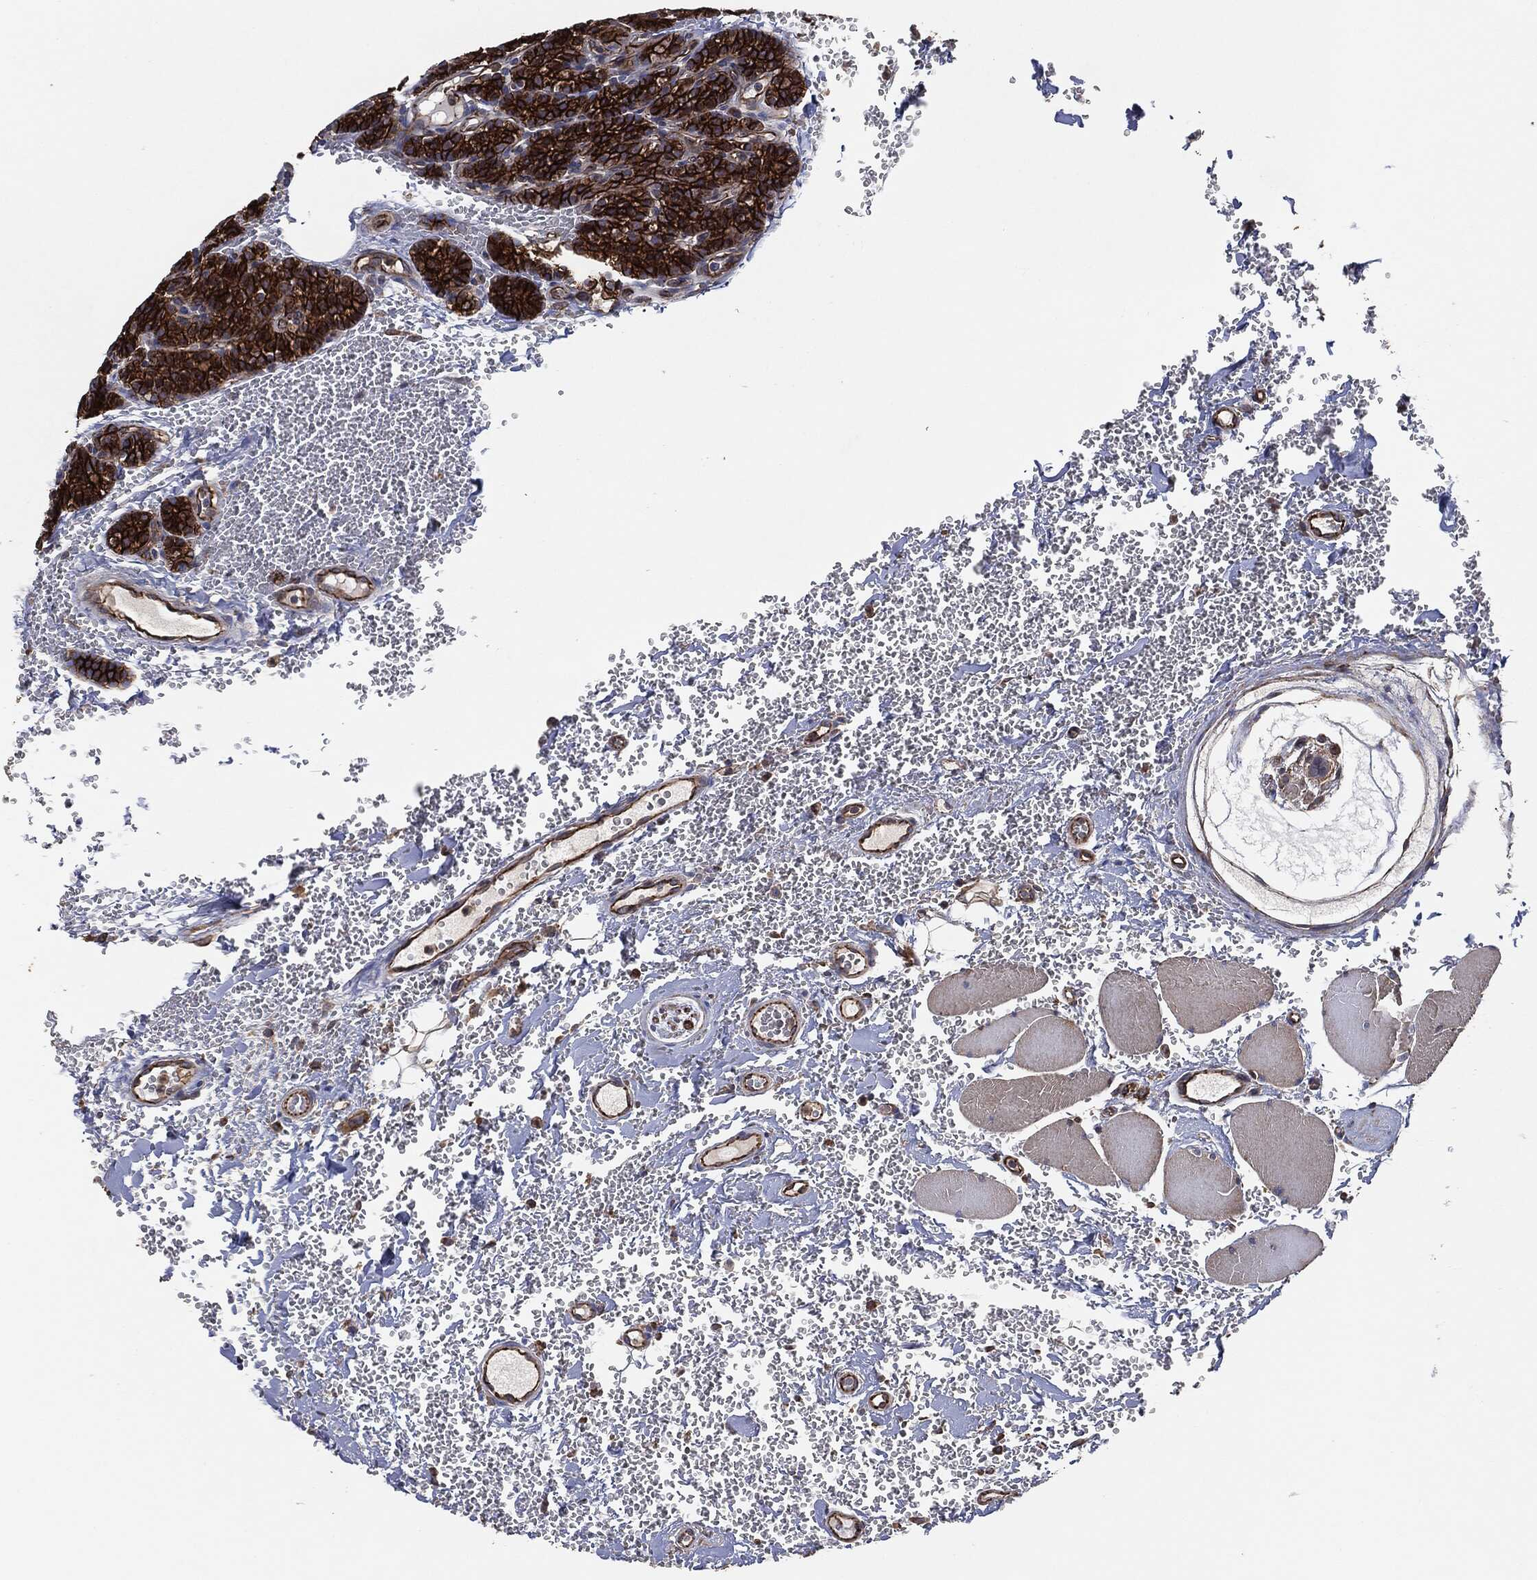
{"staining": {"intensity": "strong", "quantity": ">75%", "location": "cytoplasmic/membranous"}, "tissue": "parathyroid gland", "cell_type": "Glandular cells", "image_type": "normal", "snomed": [{"axis": "morphology", "description": "Normal tissue, NOS"}, {"axis": "topography", "description": "Parathyroid gland"}], "caption": "Brown immunohistochemical staining in normal human parathyroid gland displays strong cytoplasmic/membranous positivity in about >75% of glandular cells. (brown staining indicates protein expression, while blue staining denotes nuclei).", "gene": "CTNNA1", "patient": {"sex": "female", "age": 67}}